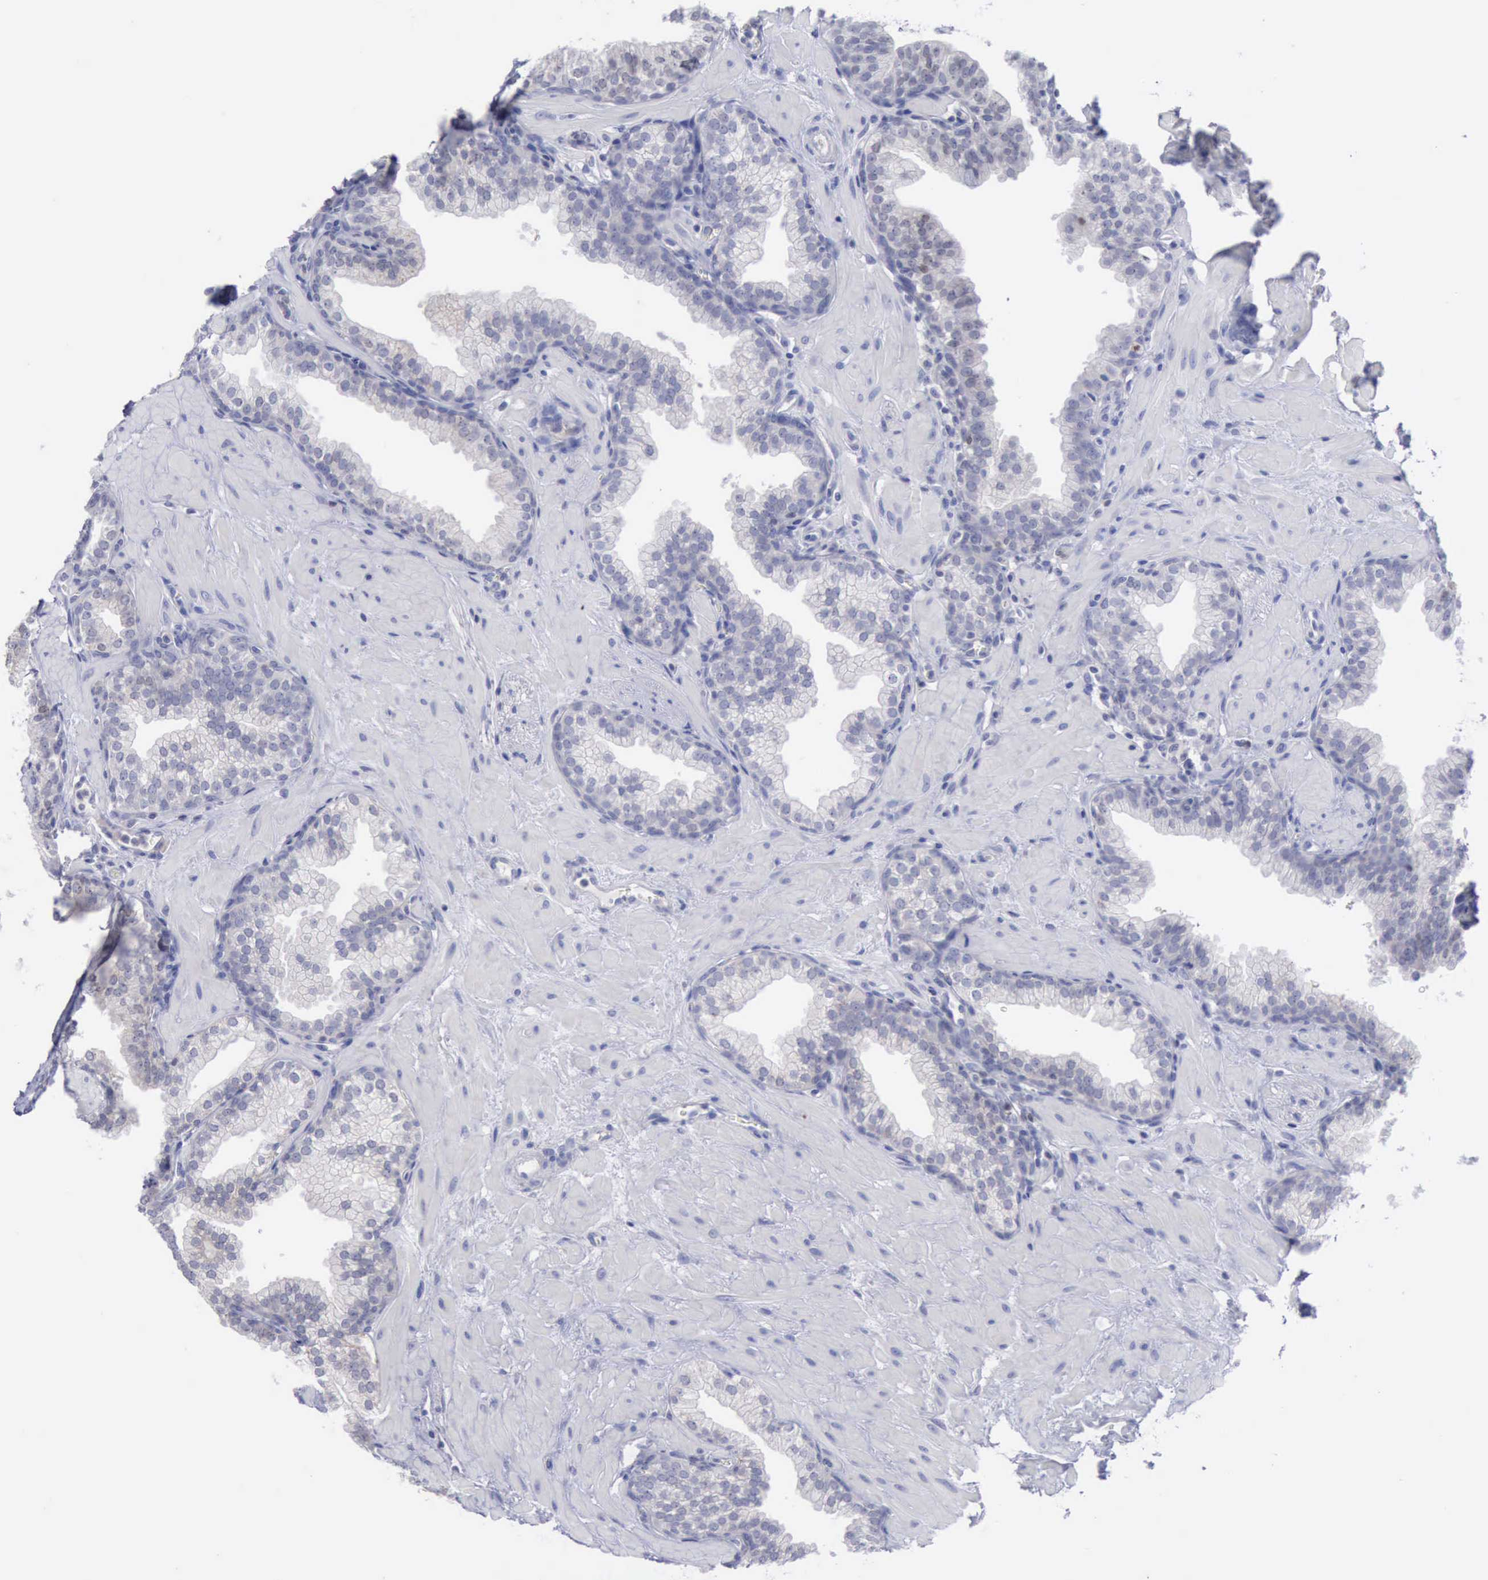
{"staining": {"intensity": "negative", "quantity": "none", "location": "none"}, "tissue": "prostate", "cell_type": "Glandular cells", "image_type": "normal", "snomed": [{"axis": "morphology", "description": "Normal tissue, NOS"}, {"axis": "topography", "description": "Prostate"}], "caption": "This is an immunohistochemistry (IHC) histopathology image of unremarkable human prostate. There is no staining in glandular cells.", "gene": "SATB2", "patient": {"sex": "male", "age": 60}}